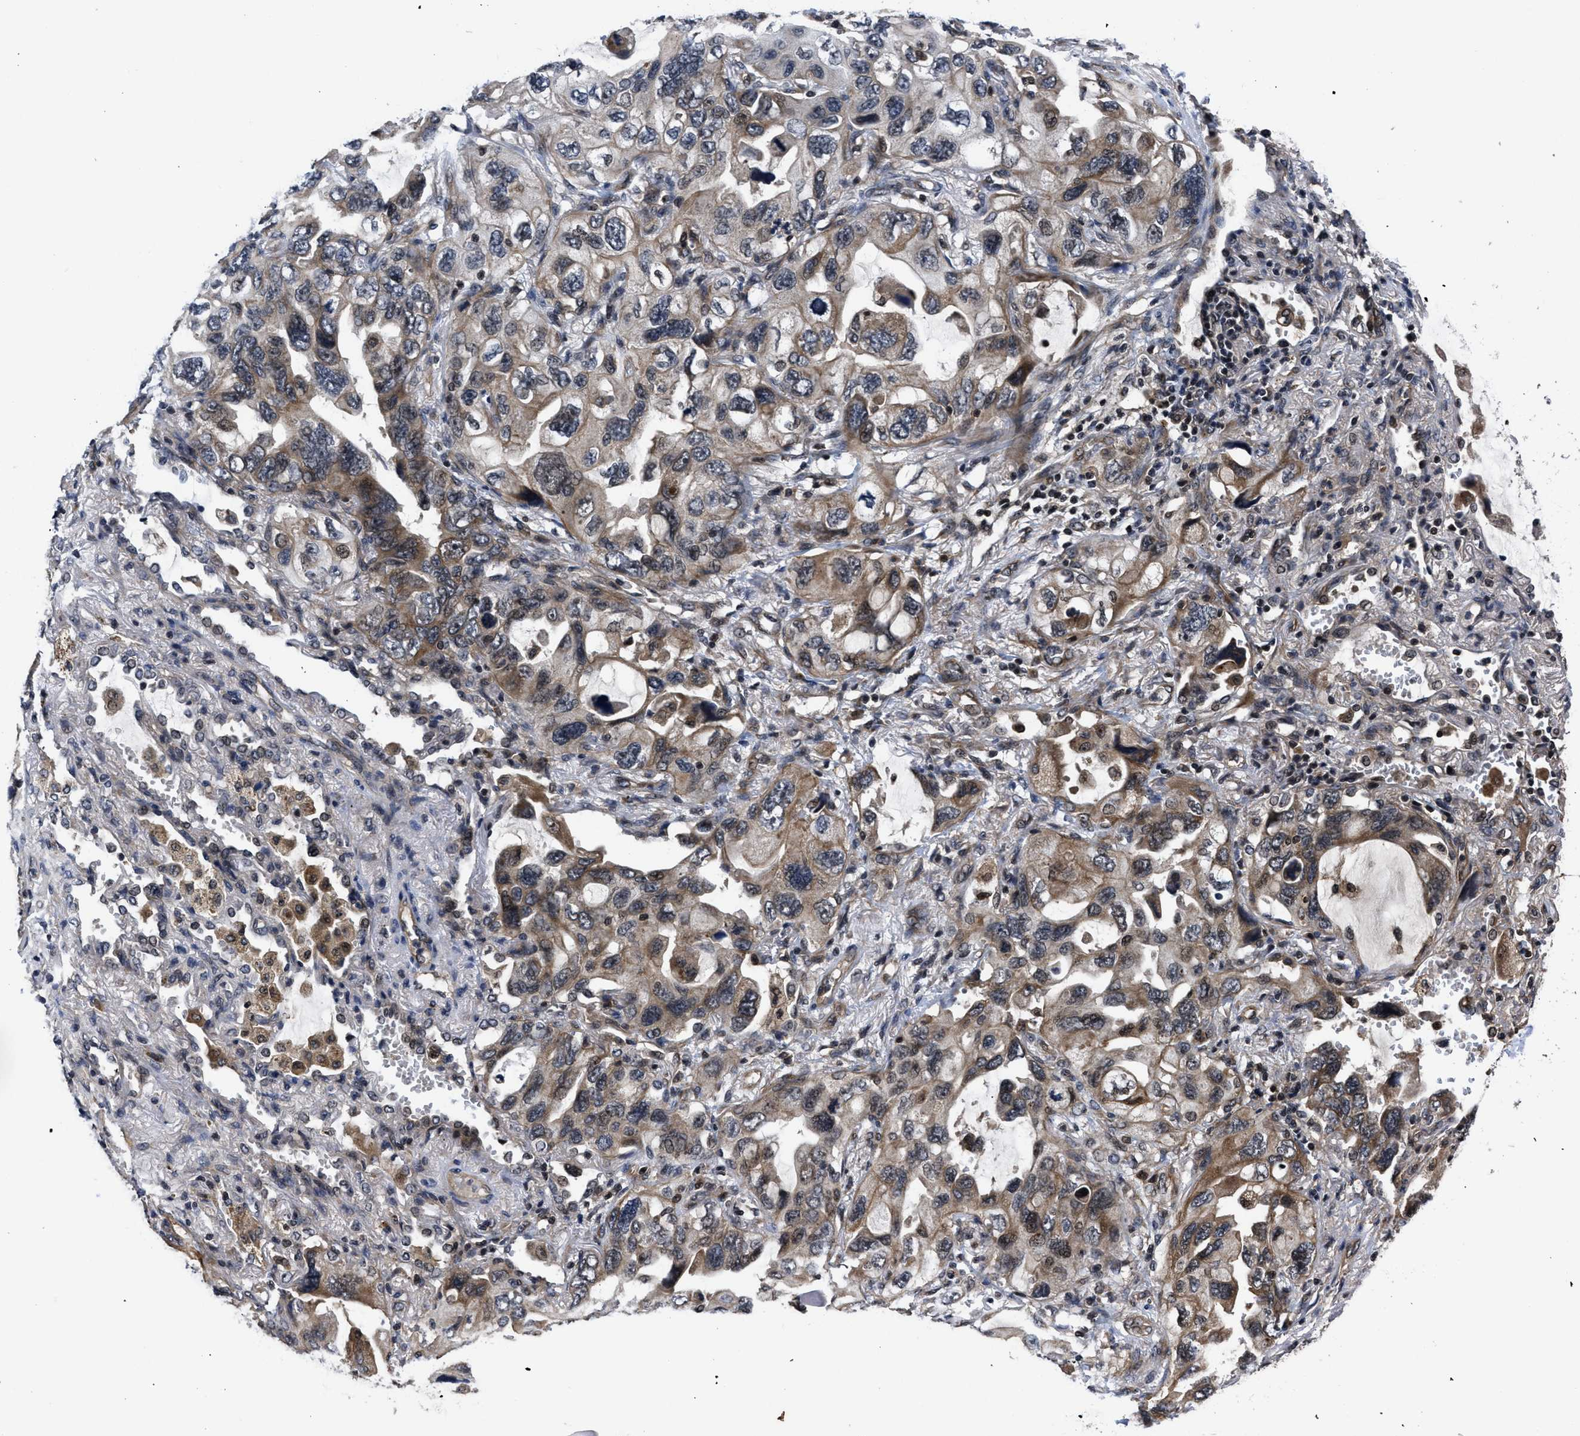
{"staining": {"intensity": "moderate", "quantity": "25%-75%", "location": "cytoplasmic/membranous"}, "tissue": "lung cancer", "cell_type": "Tumor cells", "image_type": "cancer", "snomed": [{"axis": "morphology", "description": "Squamous cell carcinoma, NOS"}, {"axis": "topography", "description": "Lung"}], "caption": "Lung cancer stained with IHC exhibits moderate cytoplasmic/membranous positivity in about 25%-75% of tumor cells. (DAB IHC, brown staining for protein, blue staining for nuclei).", "gene": "DNAJC14", "patient": {"sex": "female", "age": 73}}